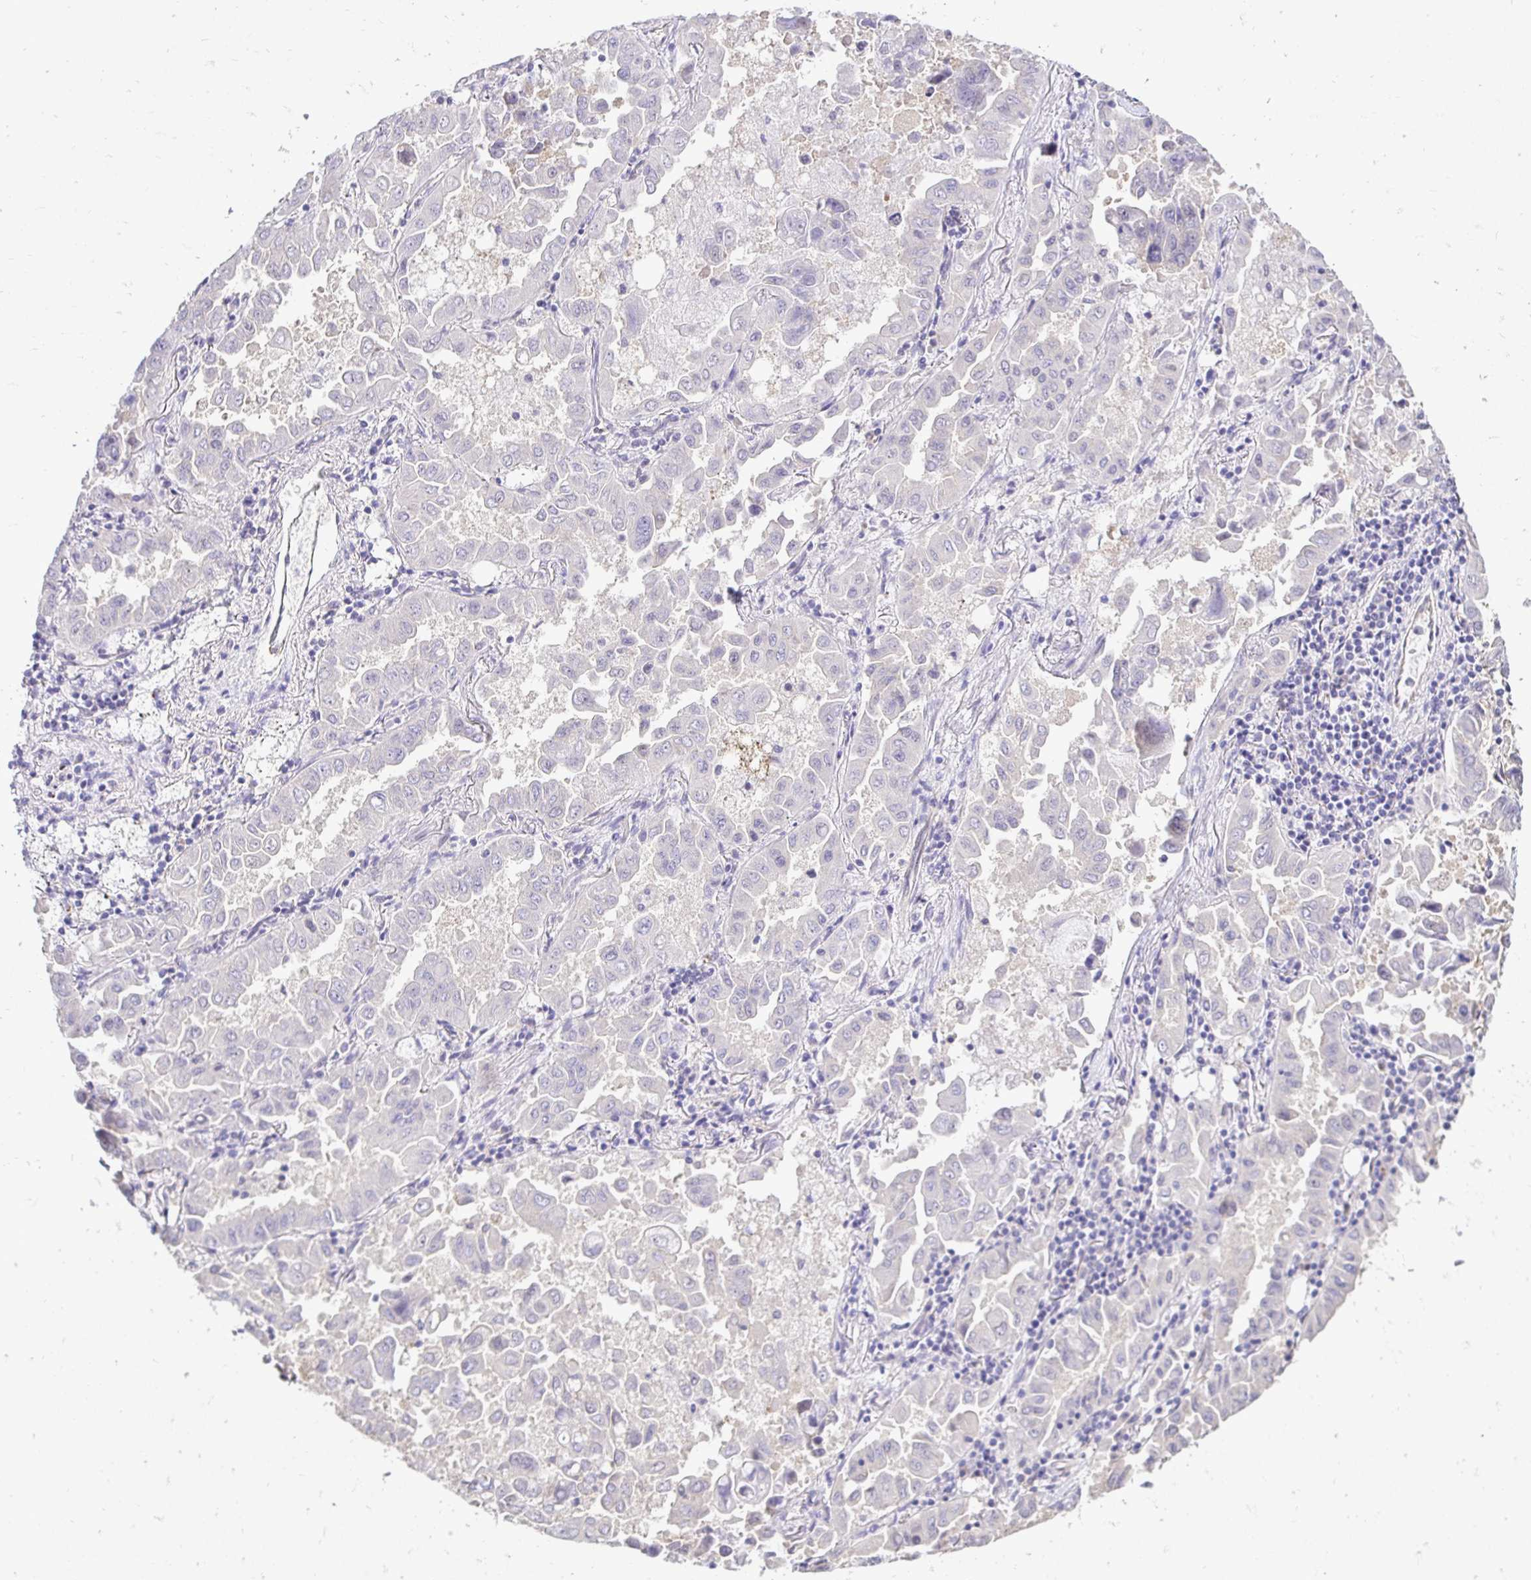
{"staining": {"intensity": "negative", "quantity": "none", "location": "none"}, "tissue": "lung cancer", "cell_type": "Tumor cells", "image_type": "cancer", "snomed": [{"axis": "morphology", "description": "Adenocarcinoma, NOS"}, {"axis": "topography", "description": "Lung"}], "caption": "Tumor cells show no significant protein positivity in lung cancer.", "gene": "SLC9A1", "patient": {"sex": "male", "age": 64}}